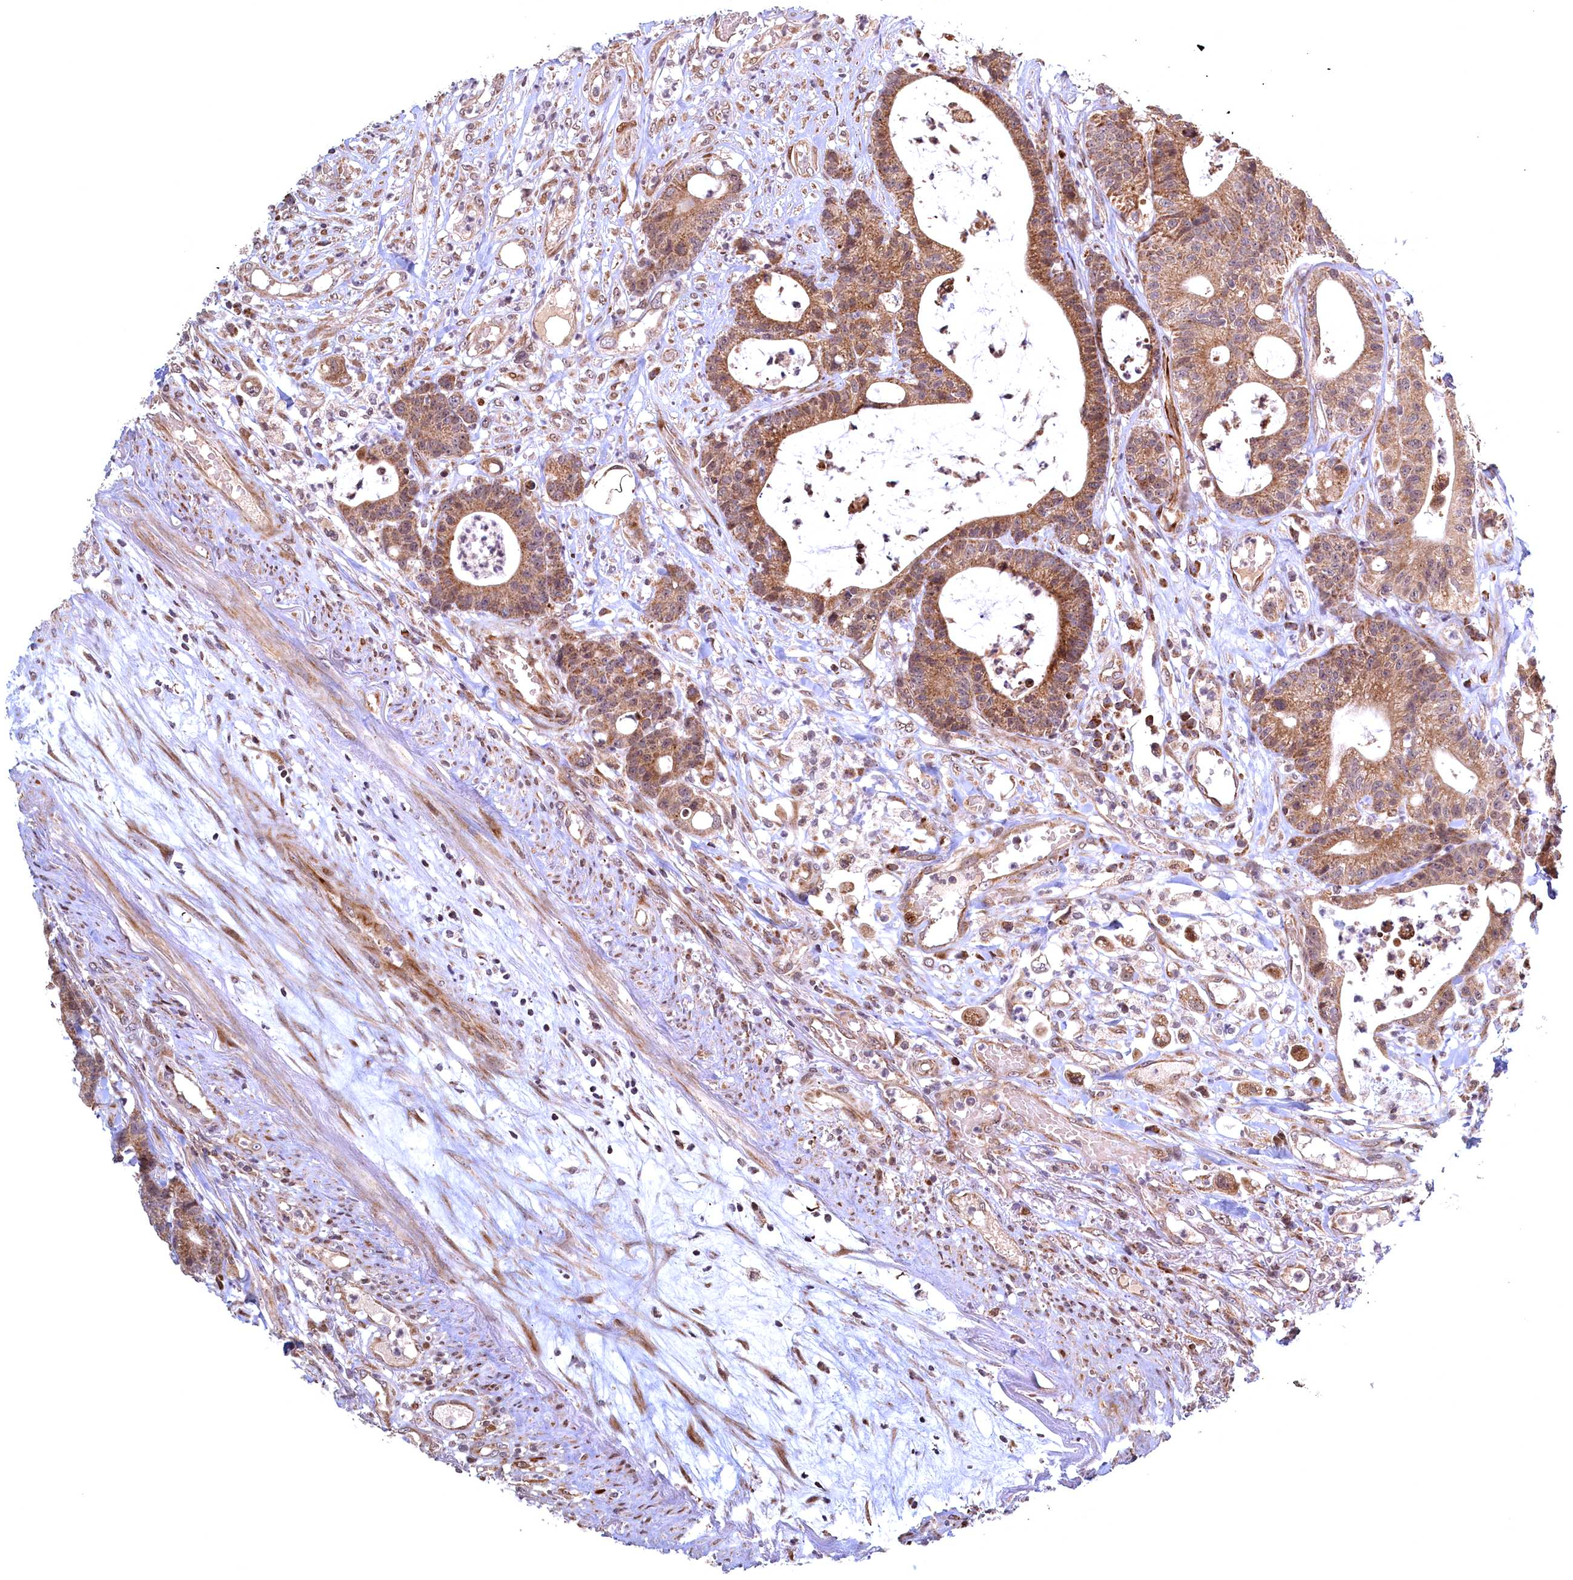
{"staining": {"intensity": "moderate", "quantity": ">75%", "location": "cytoplasmic/membranous"}, "tissue": "colorectal cancer", "cell_type": "Tumor cells", "image_type": "cancer", "snomed": [{"axis": "morphology", "description": "Adenocarcinoma, NOS"}, {"axis": "topography", "description": "Colon"}], "caption": "Immunohistochemical staining of colorectal cancer (adenocarcinoma) exhibits medium levels of moderate cytoplasmic/membranous protein expression in about >75% of tumor cells. (DAB (3,3'-diaminobenzidine) = brown stain, brightfield microscopy at high magnification).", "gene": "PLA2G10", "patient": {"sex": "female", "age": 84}}